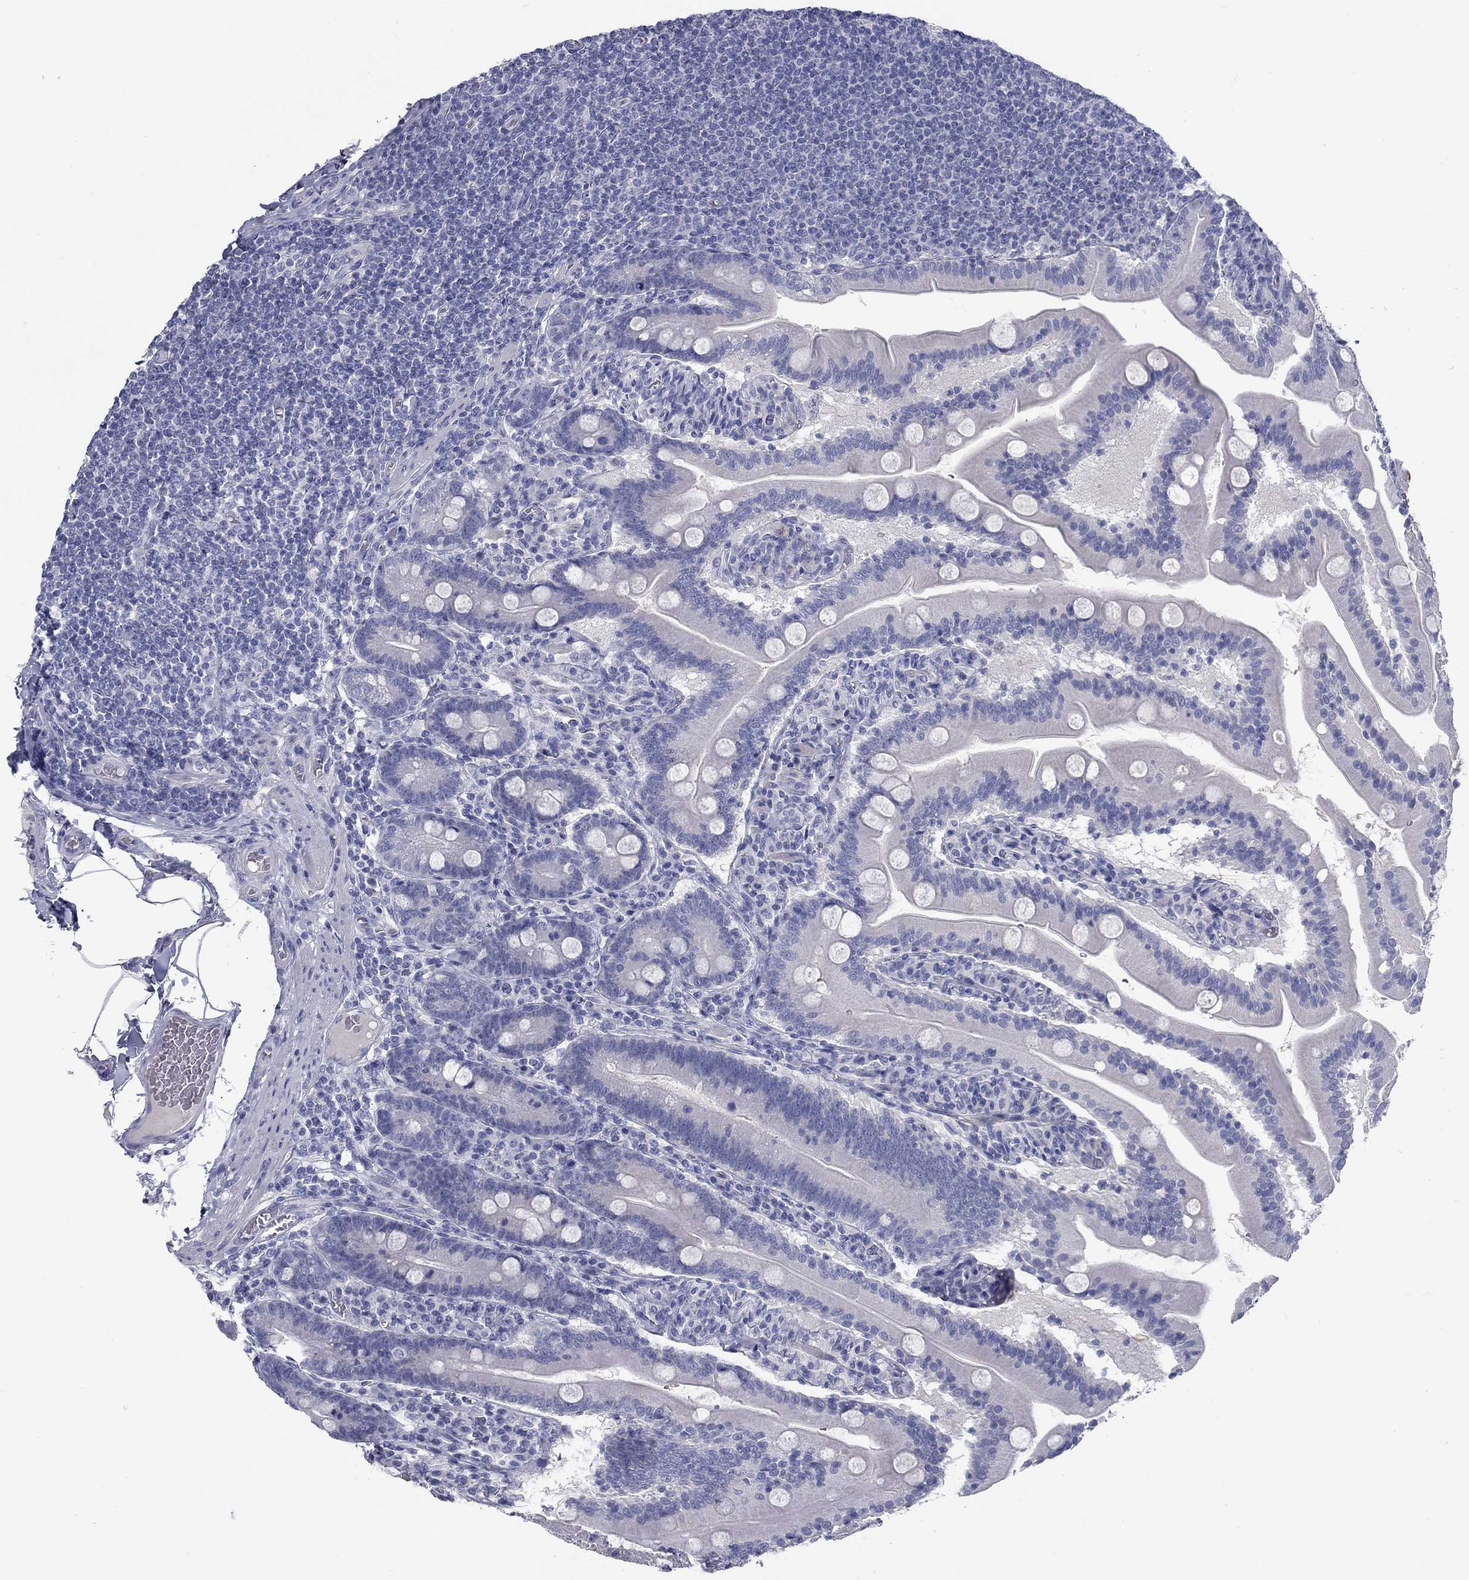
{"staining": {"intensity": "negative", "quantity": "none", "location": "none"}, "tissue": "small intestine", "cell_type": "Glandular cells", "image_type": "normal", "snomed": [{"axis": "morphology", "description": "Normal tissue, NOS"}, {"axis": "topography", "description": "Small intestine"}], "caption": "An immunohistochemistry (IHC) histopathology image of benign small intestine is shown. There is no staining in glandular cells of small intestine. (DAB immunohistochemistry (IHC) visualized using brightfield microscopy, high magnification).", "gene": "KIRREL2", "patient": {"sex": "male", "age": 37}}